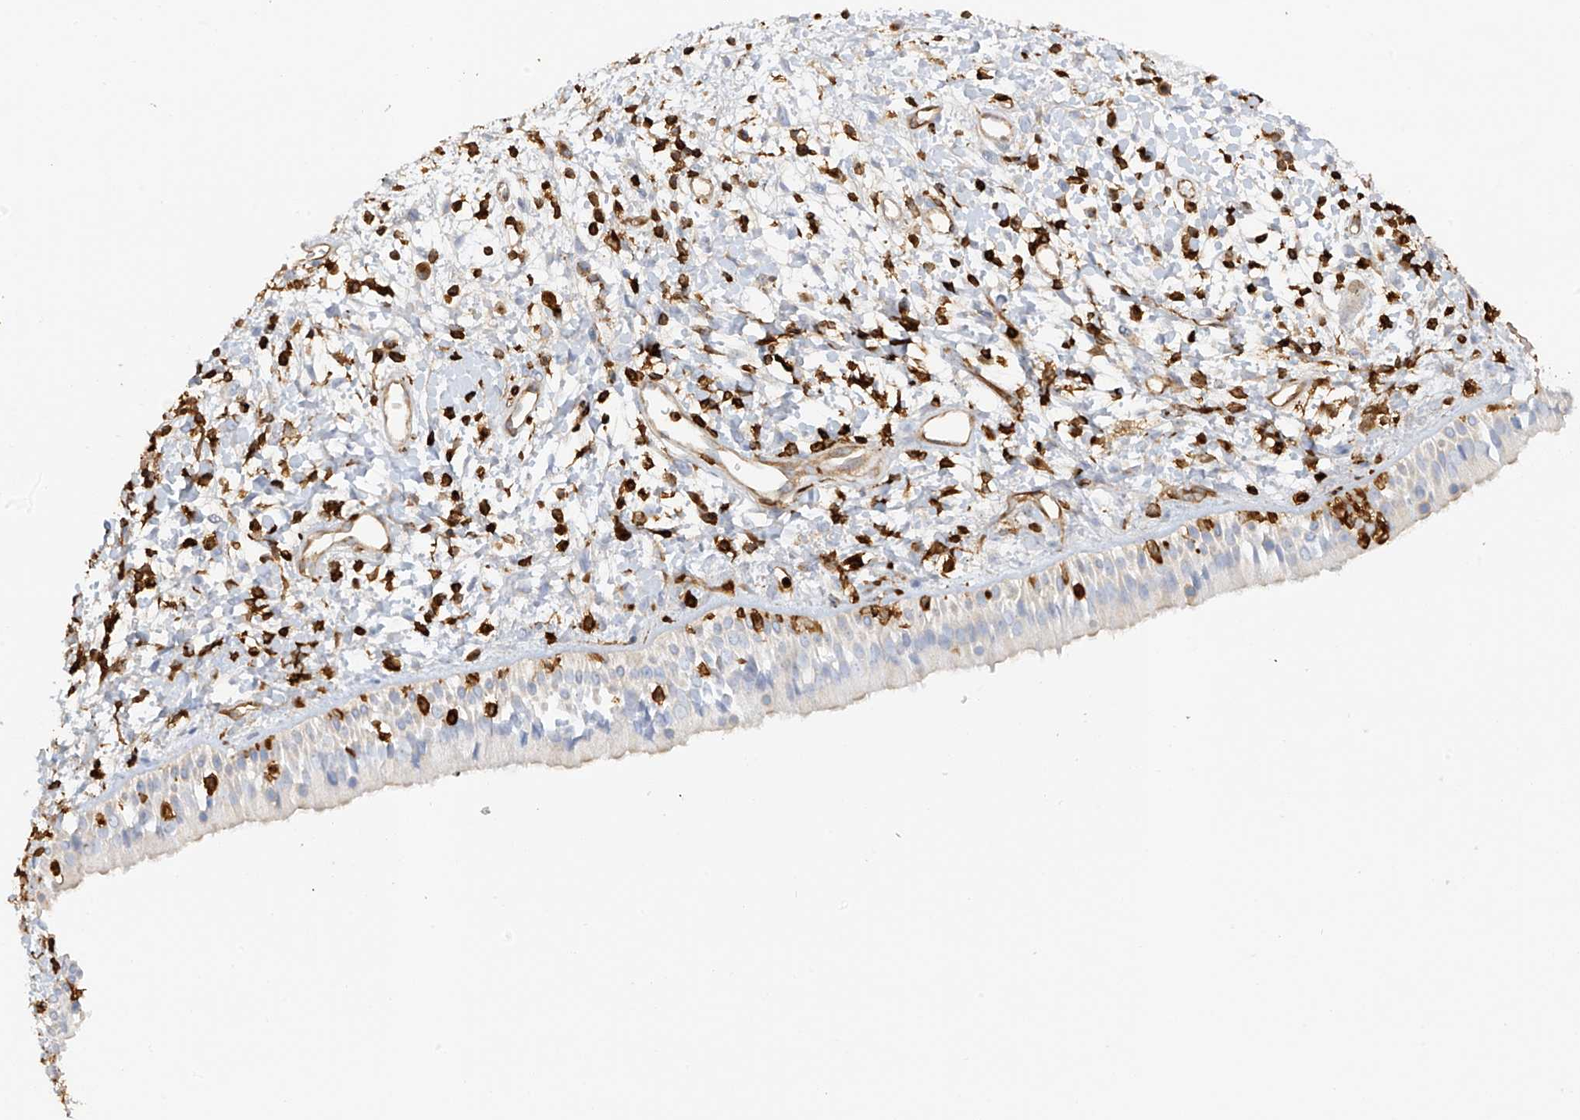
{"staining": {"intensity": "negative", "quantity": "none", "location": "none"}, "tissue": "nasopharynx", "cell_type": "Respiratory epithelial cells", "image_type": "normal", "snomed": [{"axis": "morphology", "description": "Normal tissue, NOS"}, {"axis": "topography", "description": "Nasopharynx"}], "caption": "The immunohistochemistry photomicrograph has no significant expression in respiratory epithelial cells of nasopharynx. Nuclei are stained in blue.", "gene": "ARHGAP25", "patient": {"sex": "male", "age": 22}}